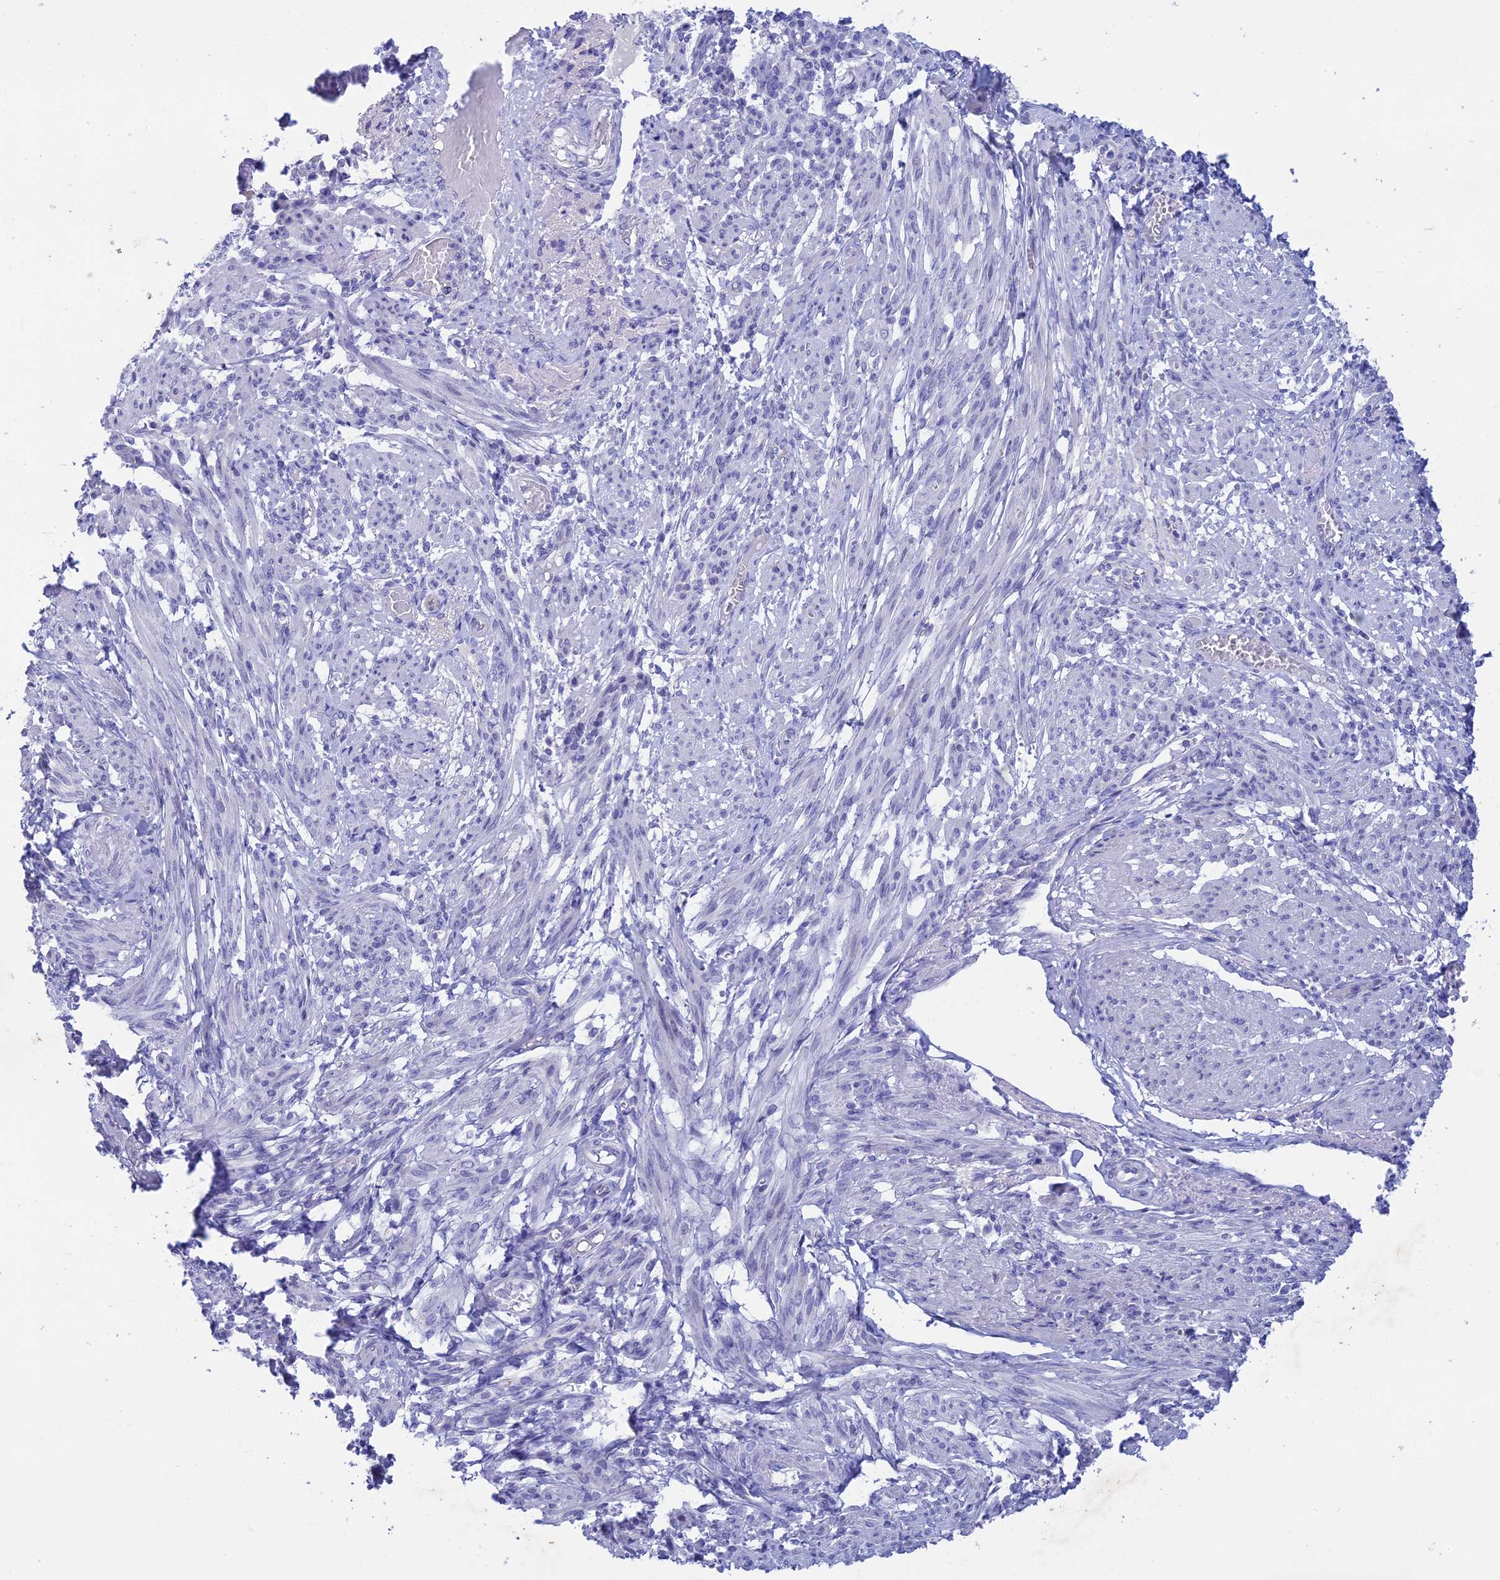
{"staining": {"intensity": "negative", "quantity": "none", "location": "none"}, "tissue": "smooth muscle", "cell_type": "Smooth muscle cells", "image_type": "normal", "snomed": [{"axis": "morphology", "description": "Normal tissue, NOS"}, {"axis": "topography", "description": "Smooth muscle"}], "caption": "Immunohistochemical staining of normal smooth muscle reveals no significant expression in smooth muscle cells.", "gene": "BTBD19", "patient": {"sex": "female", "age": 39}}